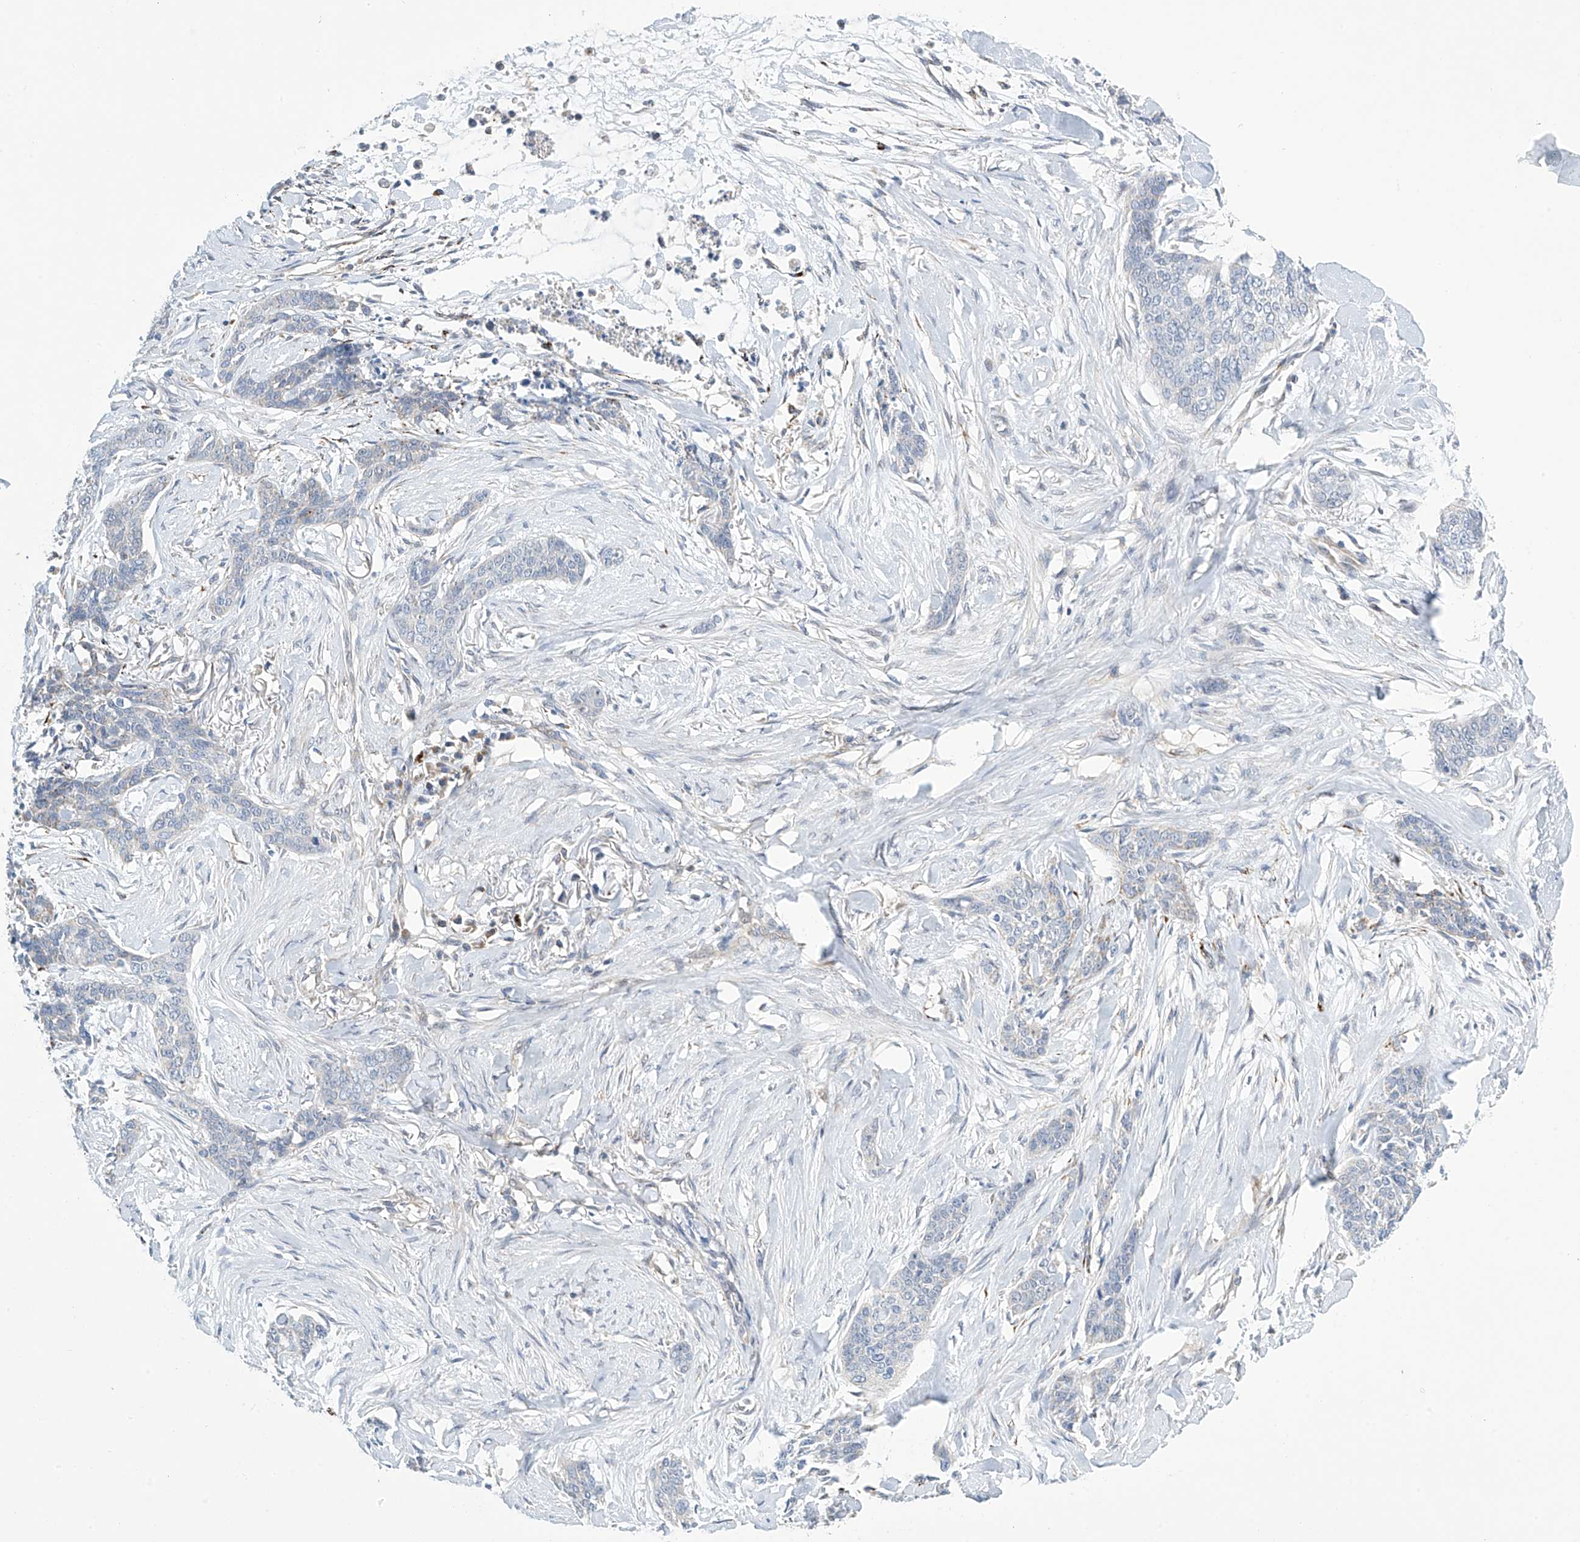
{"staining": {"intensity": "negative", "quantity": "none", "location": "none"}, "tissue": "skin cancer", "cell_type": "Tumor cells", "image_type": "cancer", "snomed": [{"axis": "morphology", "description": "Basal cell carcinoma"}, {"axis": "topography", "description": "Skin"}], "caption": "The histopathology image displays no staining of tumor cells in skin cancer.", "gene": "IBA57", "patient": {"sex": "female", "age": 64}}